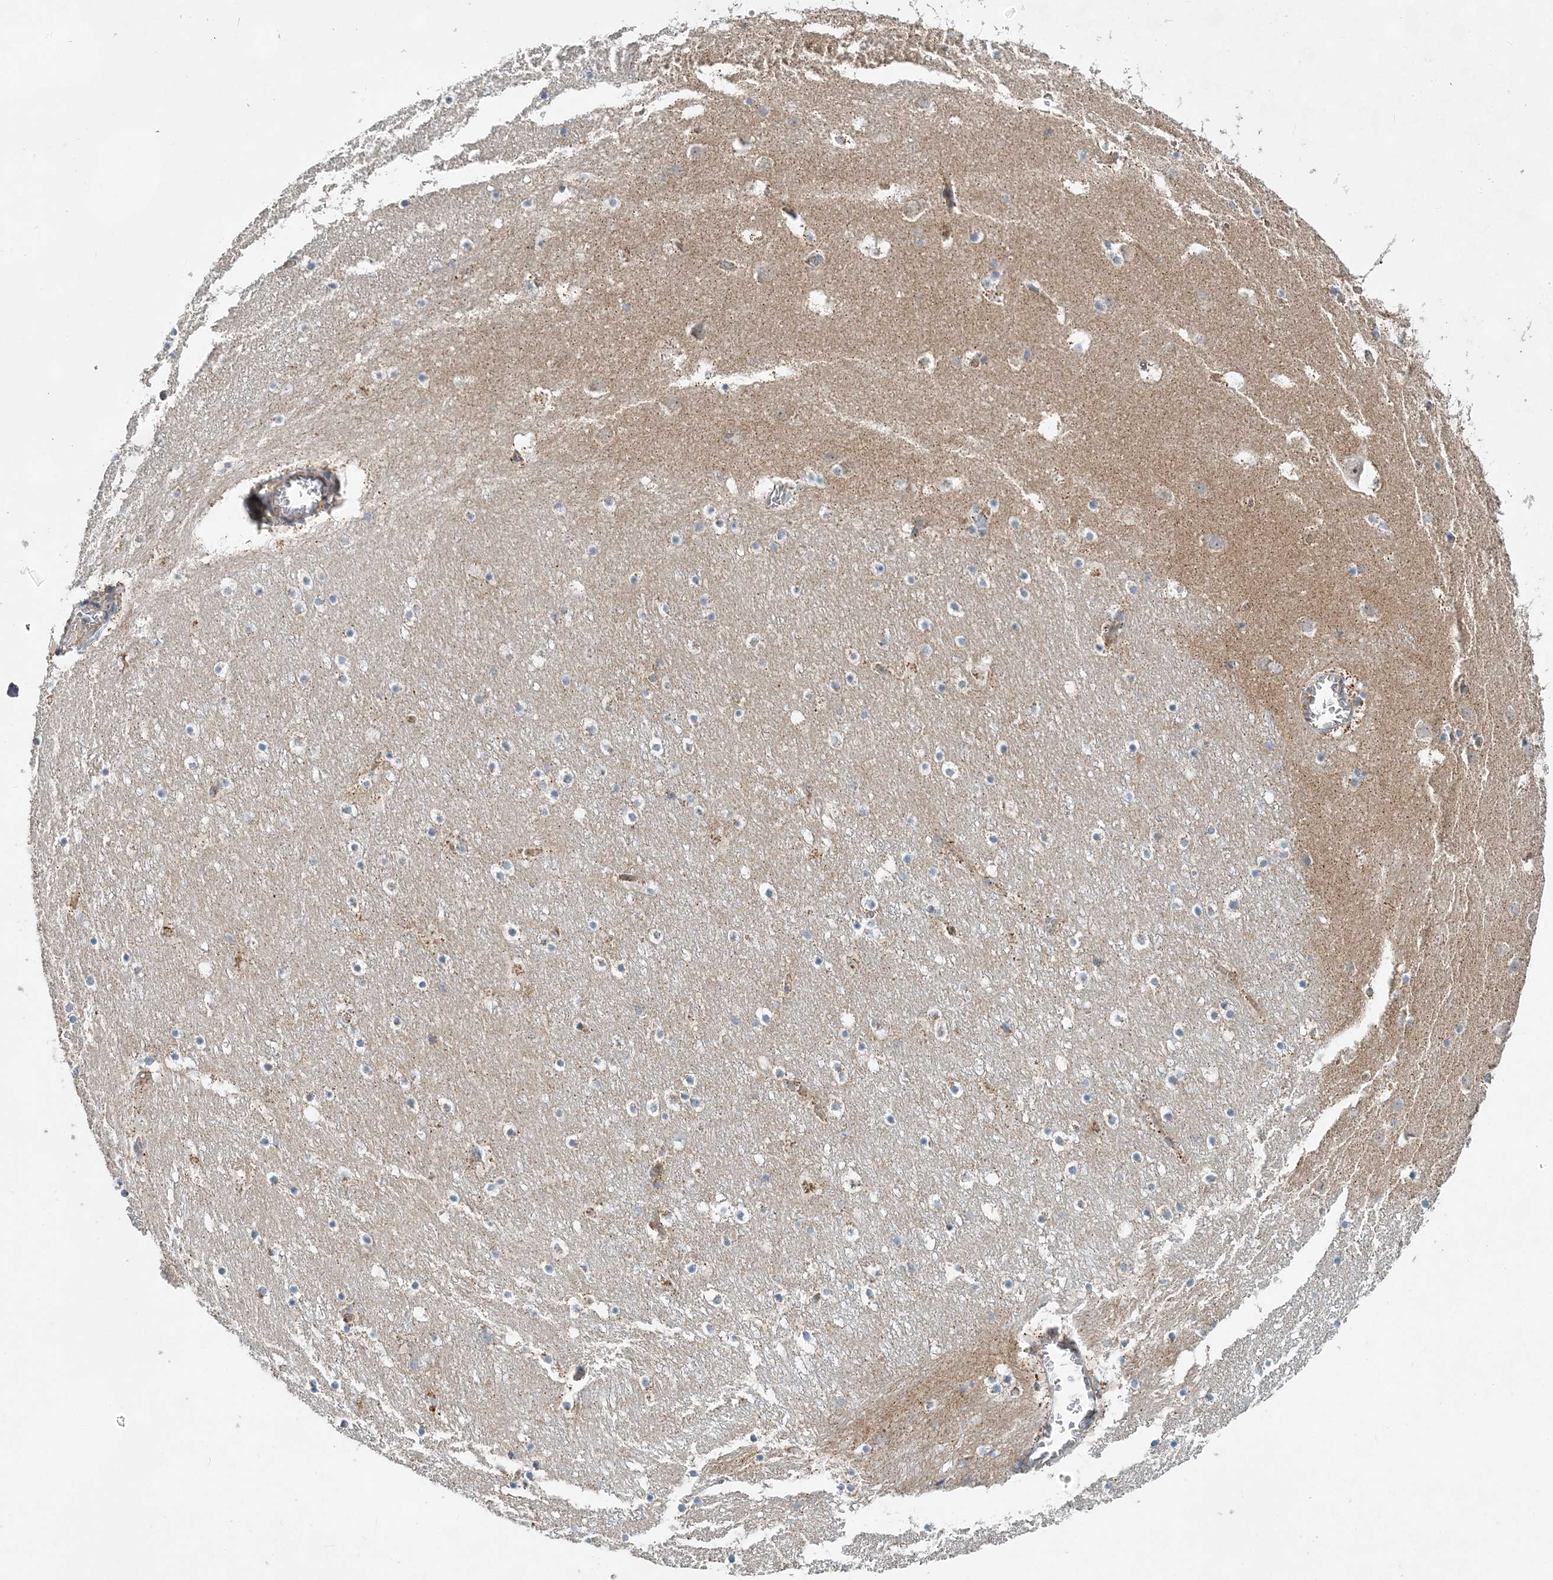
{"staining": {"intensity": "moderate", "quantity": "<25%", "location": "cytoplasmic/membranous"}, "tissue": "caudate", "cell_type": "Glial cells", "image_type": "normal", "snomed": [{"axis": "morphology", "description": "Normal tissue, NOS"}, {"axis": "topography", "description": "Lateral ventricle wall"}], "caption": "Immunohistochemistry (DAB) staining of normal human caudate demonstrates moderate cytoplasmic/membranous protein expression in about <25% of glial cells.", "gene": "TRAPPC13", "patient": {"sex": "male", "age": 45}}